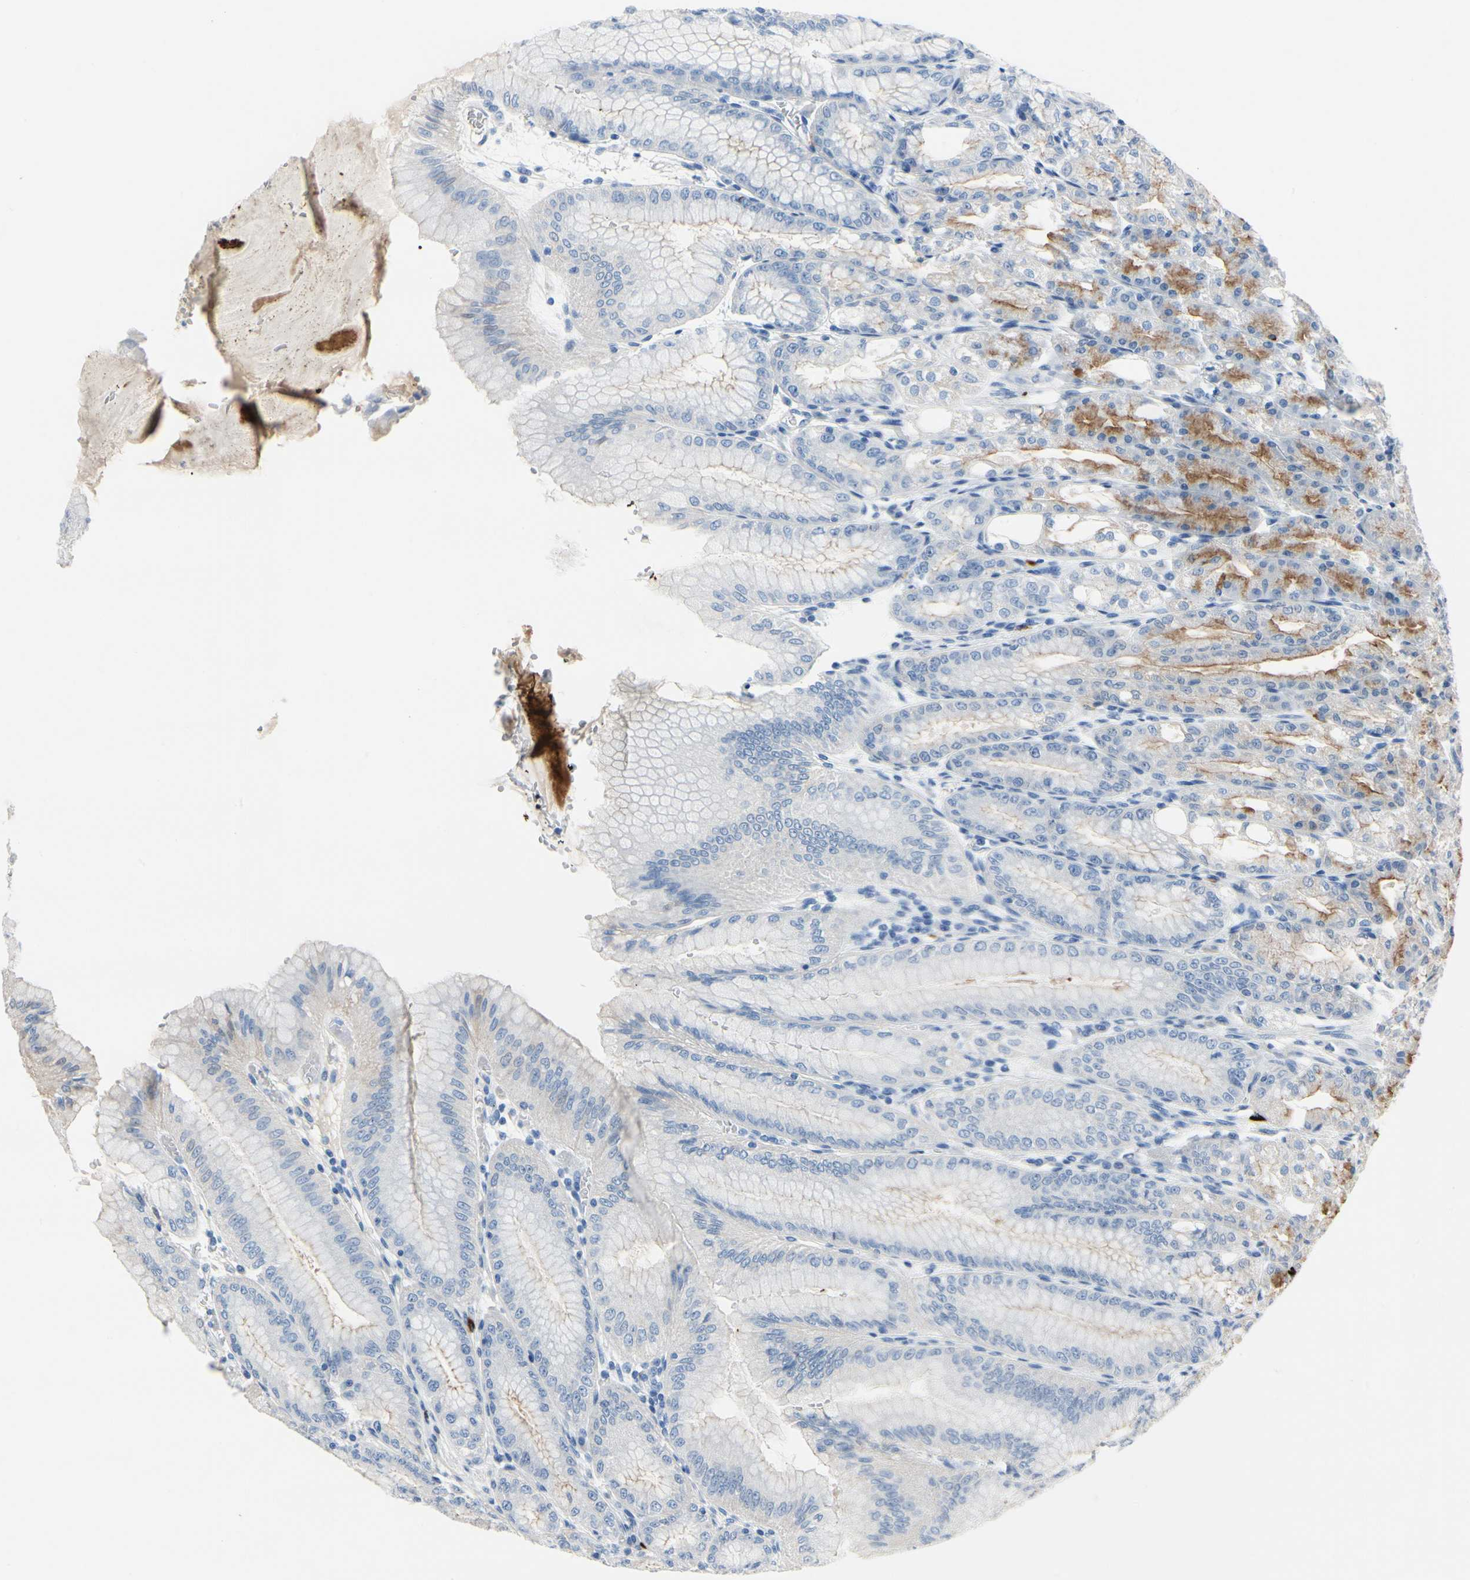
{"staining": {"intensity": "moderate", "quantity": "<25%", "location": "cytoplasmic/membranous"}, "tissue": "stomach", "cell_type": "Glandular cells", "image_type": "normal", "snomed": [{"axis": "morphology", "description": "Normal tissue, NOS"}, {"axis": "topography", "description": "Stomach, lower"}], "caption": "An image showing moderate cytoplasmic/membranous expression in about <25% of glandular cells in benign stomach, as visualized by brown immunohistochemical staining.", "gene": "CPA3", "patient": {"sex": "male", "age": 71}}